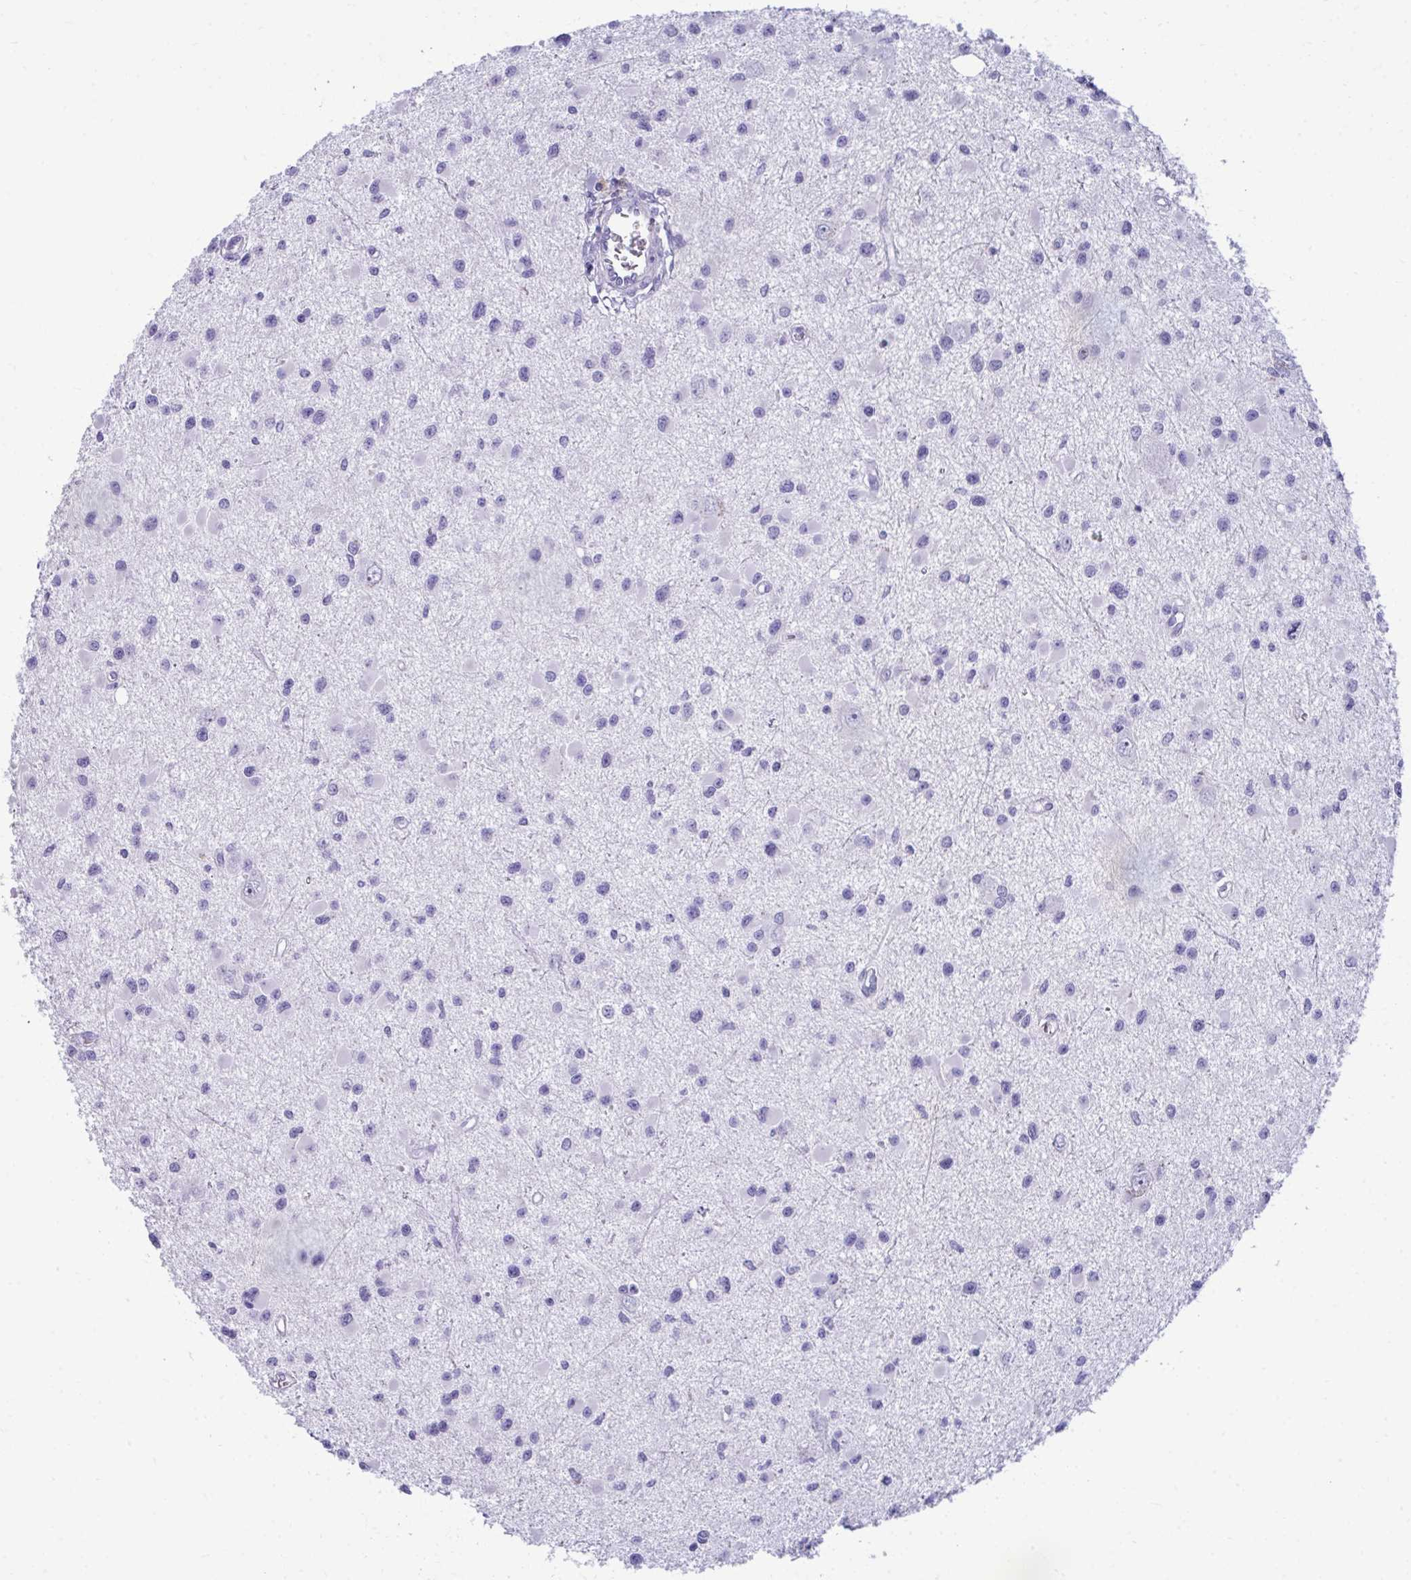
{"staining": {"intensity": "negative", "quantity": "none", "location": "none"}, "tissue": "glioma", "cell_type": "Tumor cells", "image_type": "cancer", "snomed": [{"axis": "morphology", "description": "Glioma, malignant, High grade"}, {"axis": "topography", "description": "Brain"}], "caption": "Tumor cells are negative for protein expression in human high-grade glioma (malignant).", "gene": "PIGZ", "patient": {"sex": "male", "age": 54}}